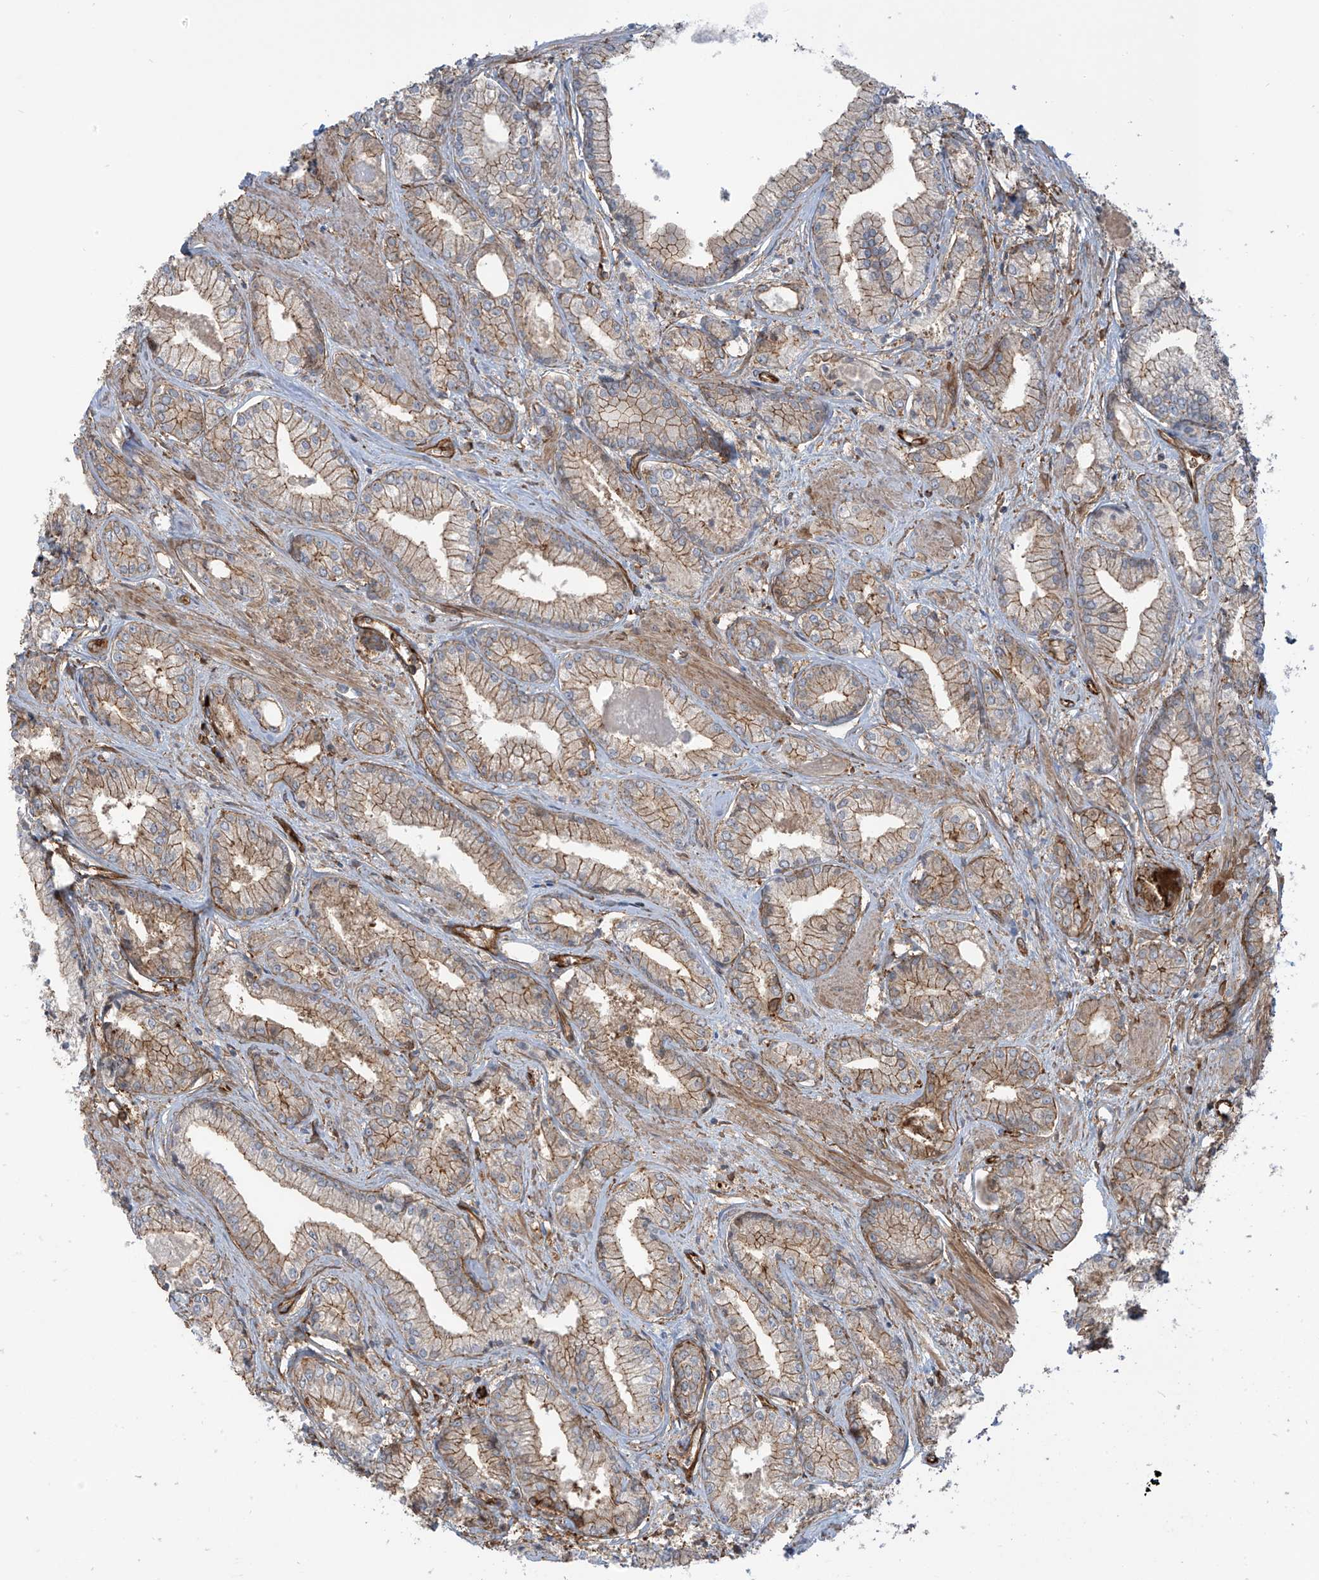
{"staining": {"intensity": "moderate", "quantity": ">75%", "location": "cytoplasmic/membranous"}, "tissue": "prostate cancer", "cell_type": "Tumor cells", "image_type": "cancer", "snomed": [{"axis": "morphology", "description": "Adenocarcinoma, Low grade"}, {"axis": "topography", "description": "Prostate"}], "caption": "Prostate low-grade adenocarcinoma stained with a brown dye reveals moderate cytoplasmic/membranous positive expression in approximately >75% of tumor cells.", "gene": "SLC9A2", "patient": {"sex": "male", "age": 60}}